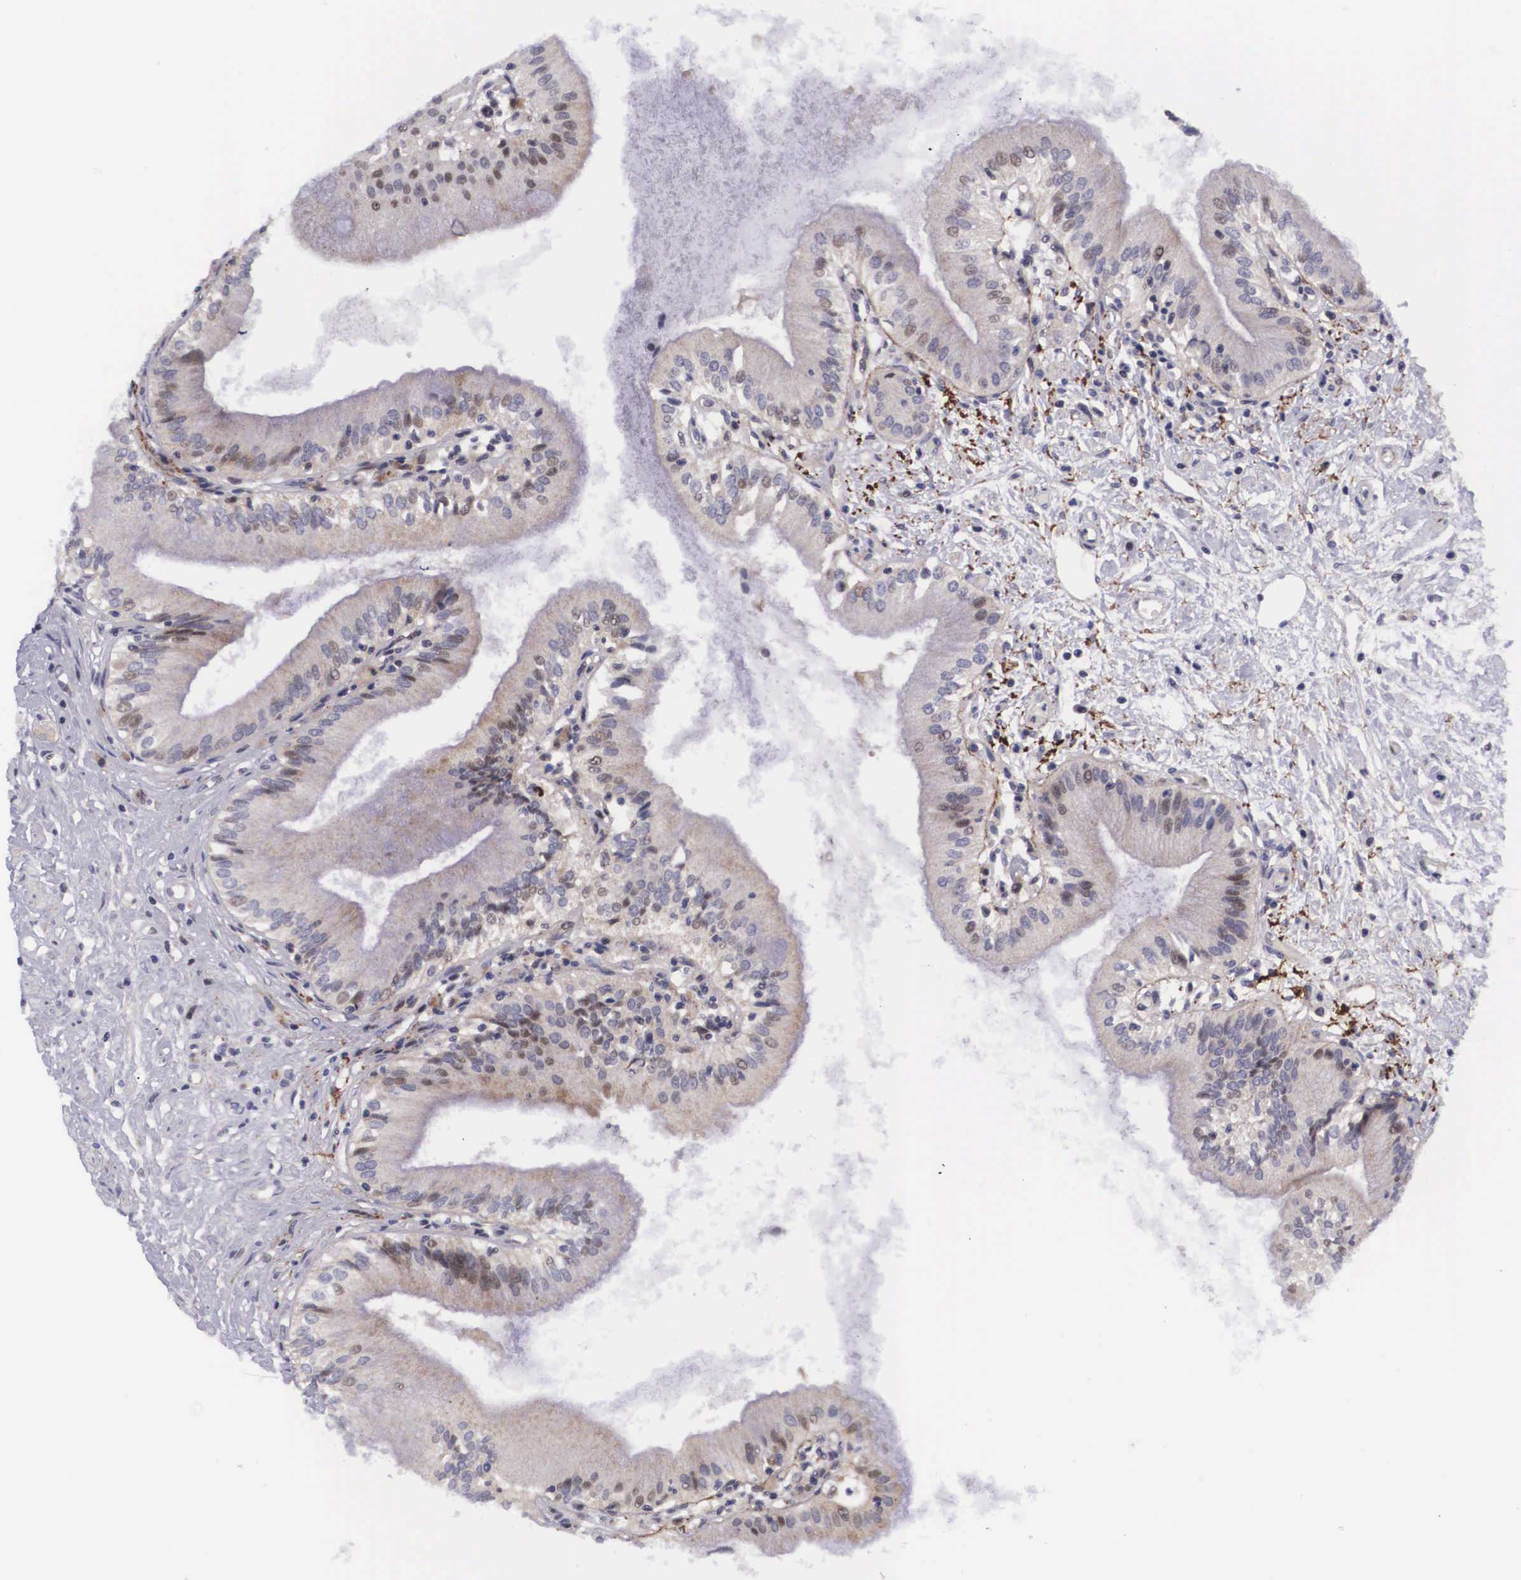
{"staining": {"intensity": "weak", "quantity": "25%-75%", "location": "cytoplasmic/membranous,nuclear"}, "tissue": "gallbladder", "cell_type": "Glandular cells", "image_type": "normal", "snomed": [{"axis": "morphology", "description": "Normal tissue, NOS"}, {"axis": "topography", "description": "Gallbladder"}], "caption": "Protein positivity by immunohistochemistry (IHC) displays weak cytoplasmic/membranous,nuclear expression in approximately 25%-75% of glandular cells in unremarkable gallbladder.", "gene": "EMID1", "patient": {"sex": "male", "age": 58}}